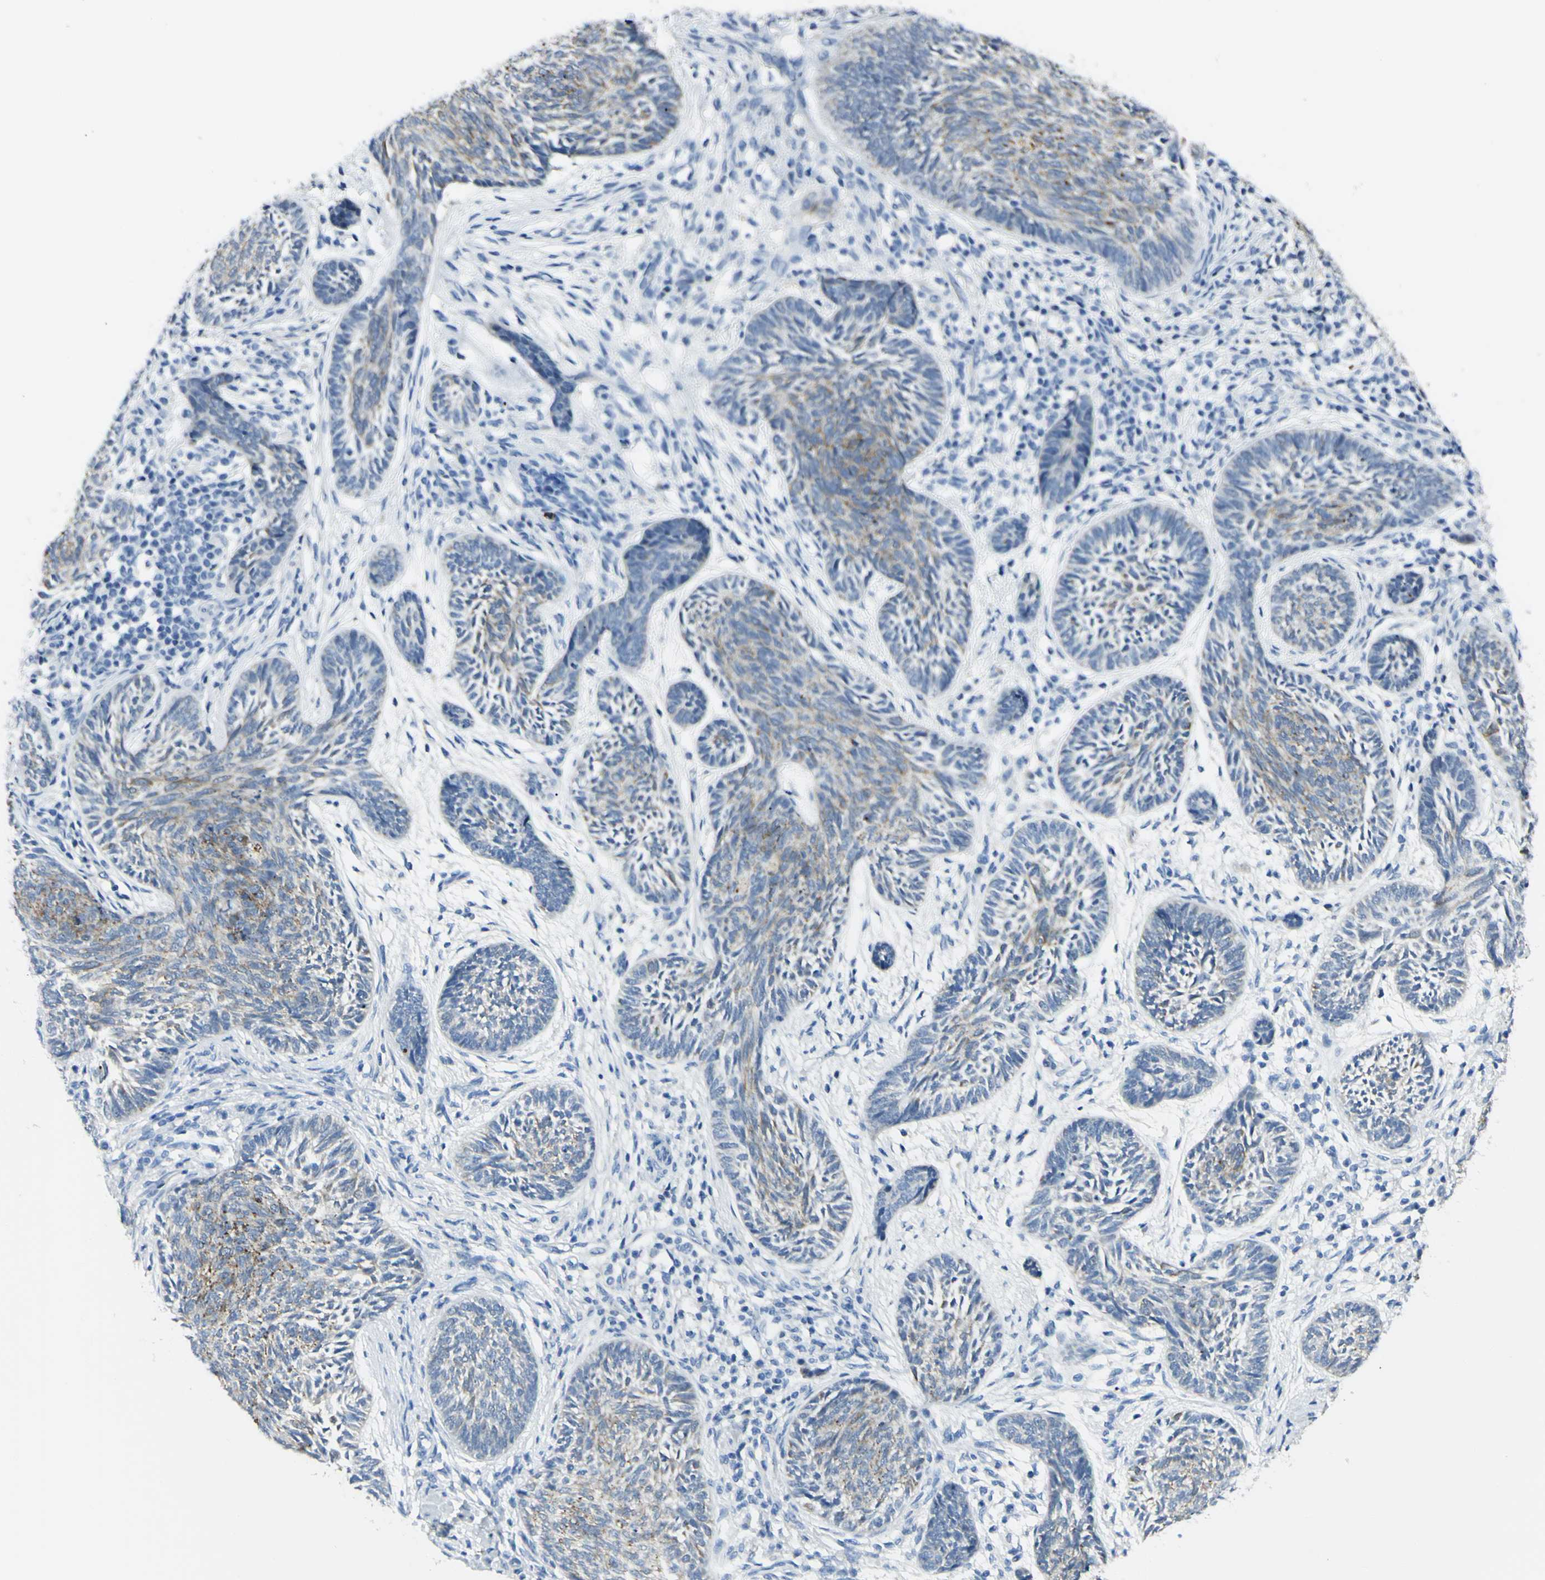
{"staining": {"intensity": "weak", "quantity": "<25%", "location": "cytoplasmic/membranous"}, "tissue": "skin cancer", "cell_type": "Tumor cells", "image_type": "cancer", "snomed": [{"axis": "morphology", "description": "Papilloma, NOS"}, {"axis": "morphology", "description": "Basal cell carcinoma"}, {"axis": "topography", "description": "Skin"}], "caption": "Immunohistochemistry image of neoplastic tissue: skin basal cell carcinoma stained with DAB (3,3'-diaminobenzidine) shows no significant protein positivity in tumor cells.", "gene": "ZNF557", "patient": {"sex": "male", "age": 87}}